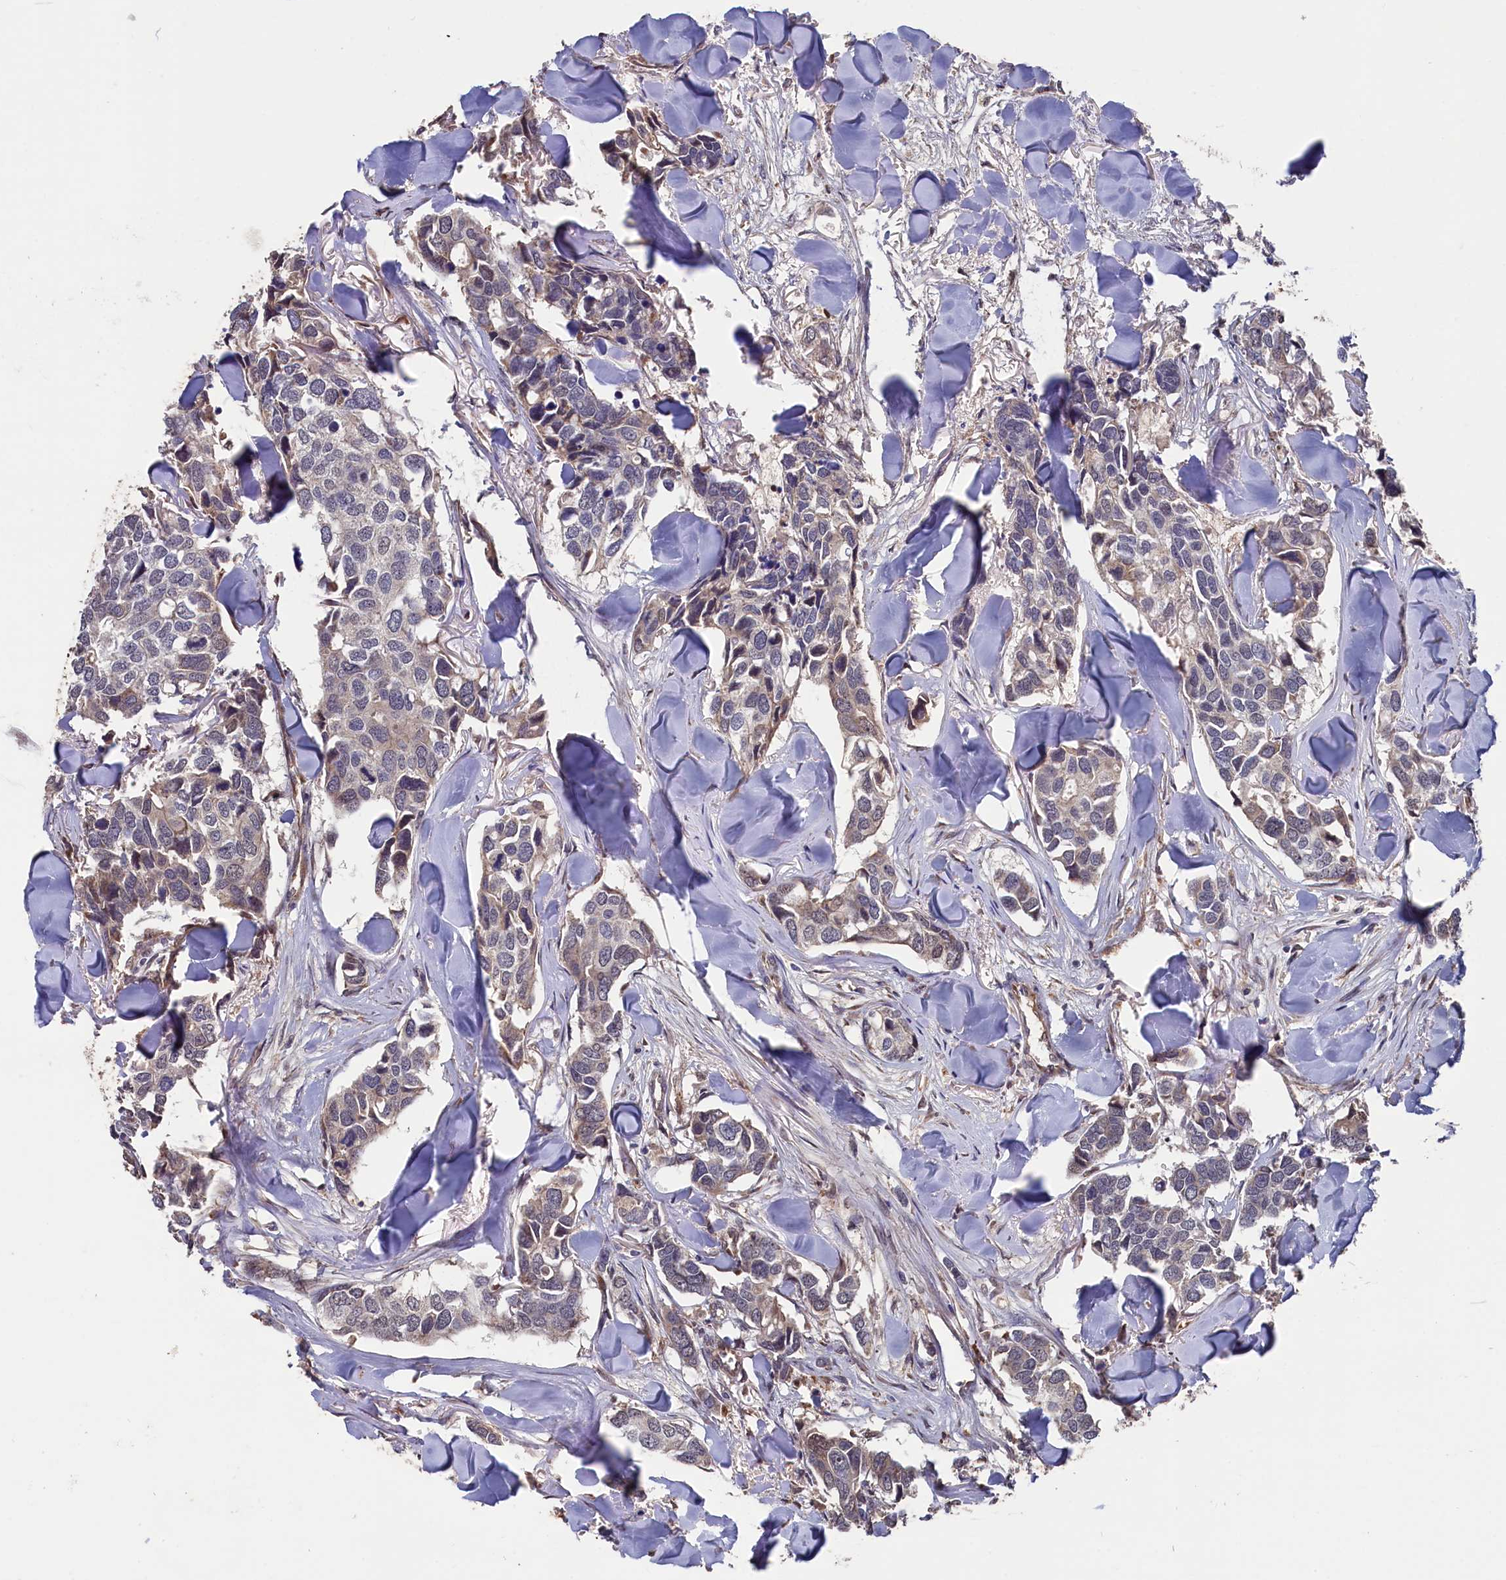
{"staining": {"intensity": "weak", "quantity": "<25%", "location": "cytoplasmic/membranous"}, "tissue": "breast cancer", "cell_type": "Tumor cells", "image_type": "cancer", "snomed": [{"axis": "morphology", "description": "Duct carcinoma"}, {"axis": "topography", "description": "Breast"}], "caption": "Immunohistochemical staining of breast infiltrating ductal carcinoma exhibits no significant positivity in tumor cells.", "gene": "SLC12A4", "patient": {"sex": "female", "age": 83}}